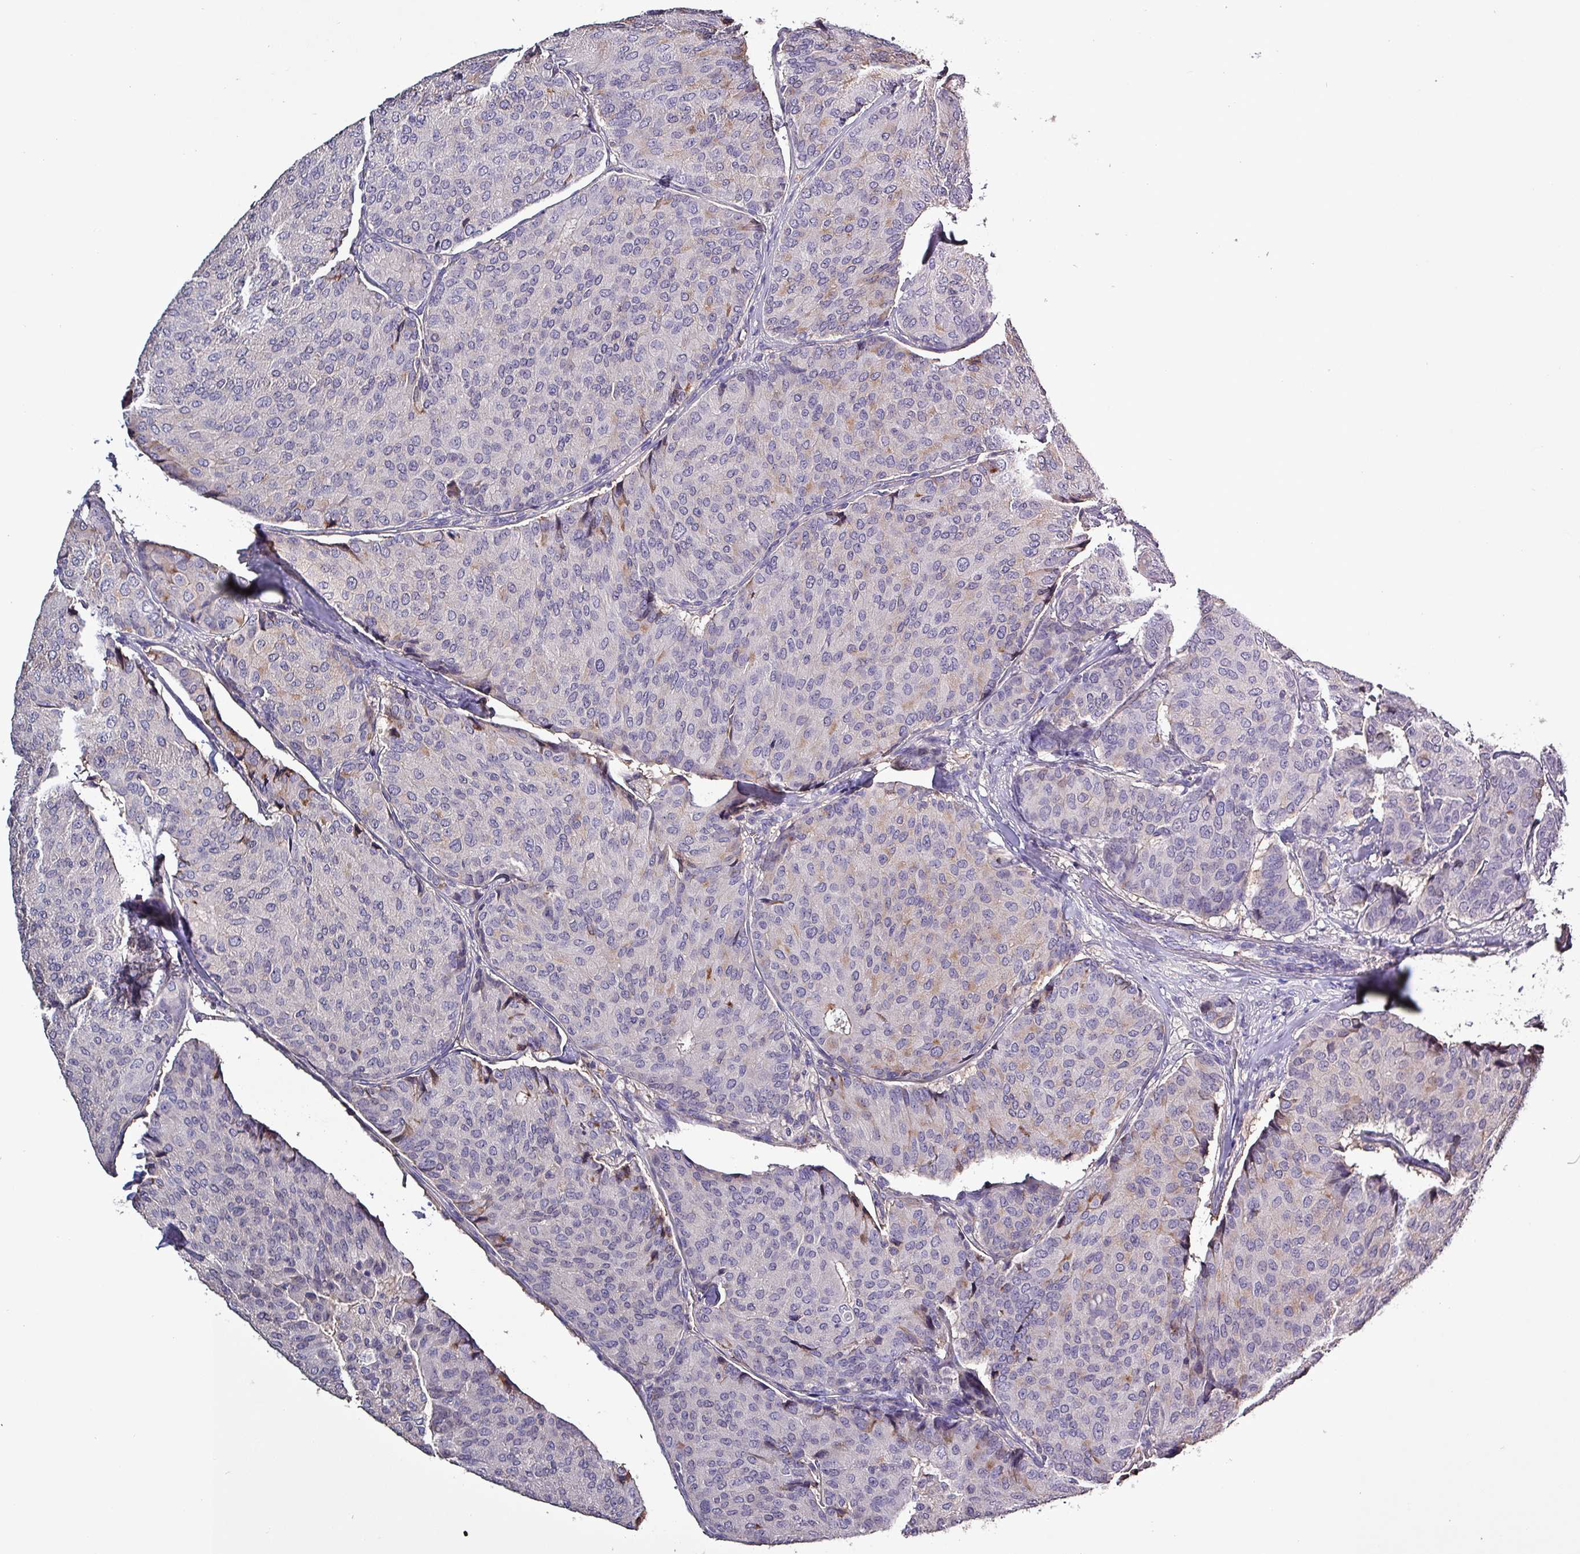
{"staining": {"intensity": "weak", "quantity": "<25%", "location": "cytoplasmic/membranous"}, "tissue": "breast cancer", "cell_type": "Tumor cells", "image_type": "cancer", "snomed": [{"axis": "morphology", "description": "Duct carcinoma"}, {"axis": "topography", "description": "Breast"}], "caption": "DAB (3,3'-diaminobenzidine) immunohistochemical staining of human breast cancer reveals no significant positivity in tumor cells. (Stains: DAB immunohistochemistry with hematoxylin counter stain, Microscopy: brightfield microscopy at high magnification).", "gene": "HTRA4", "patient": {"sex": "female", "age": 75}}